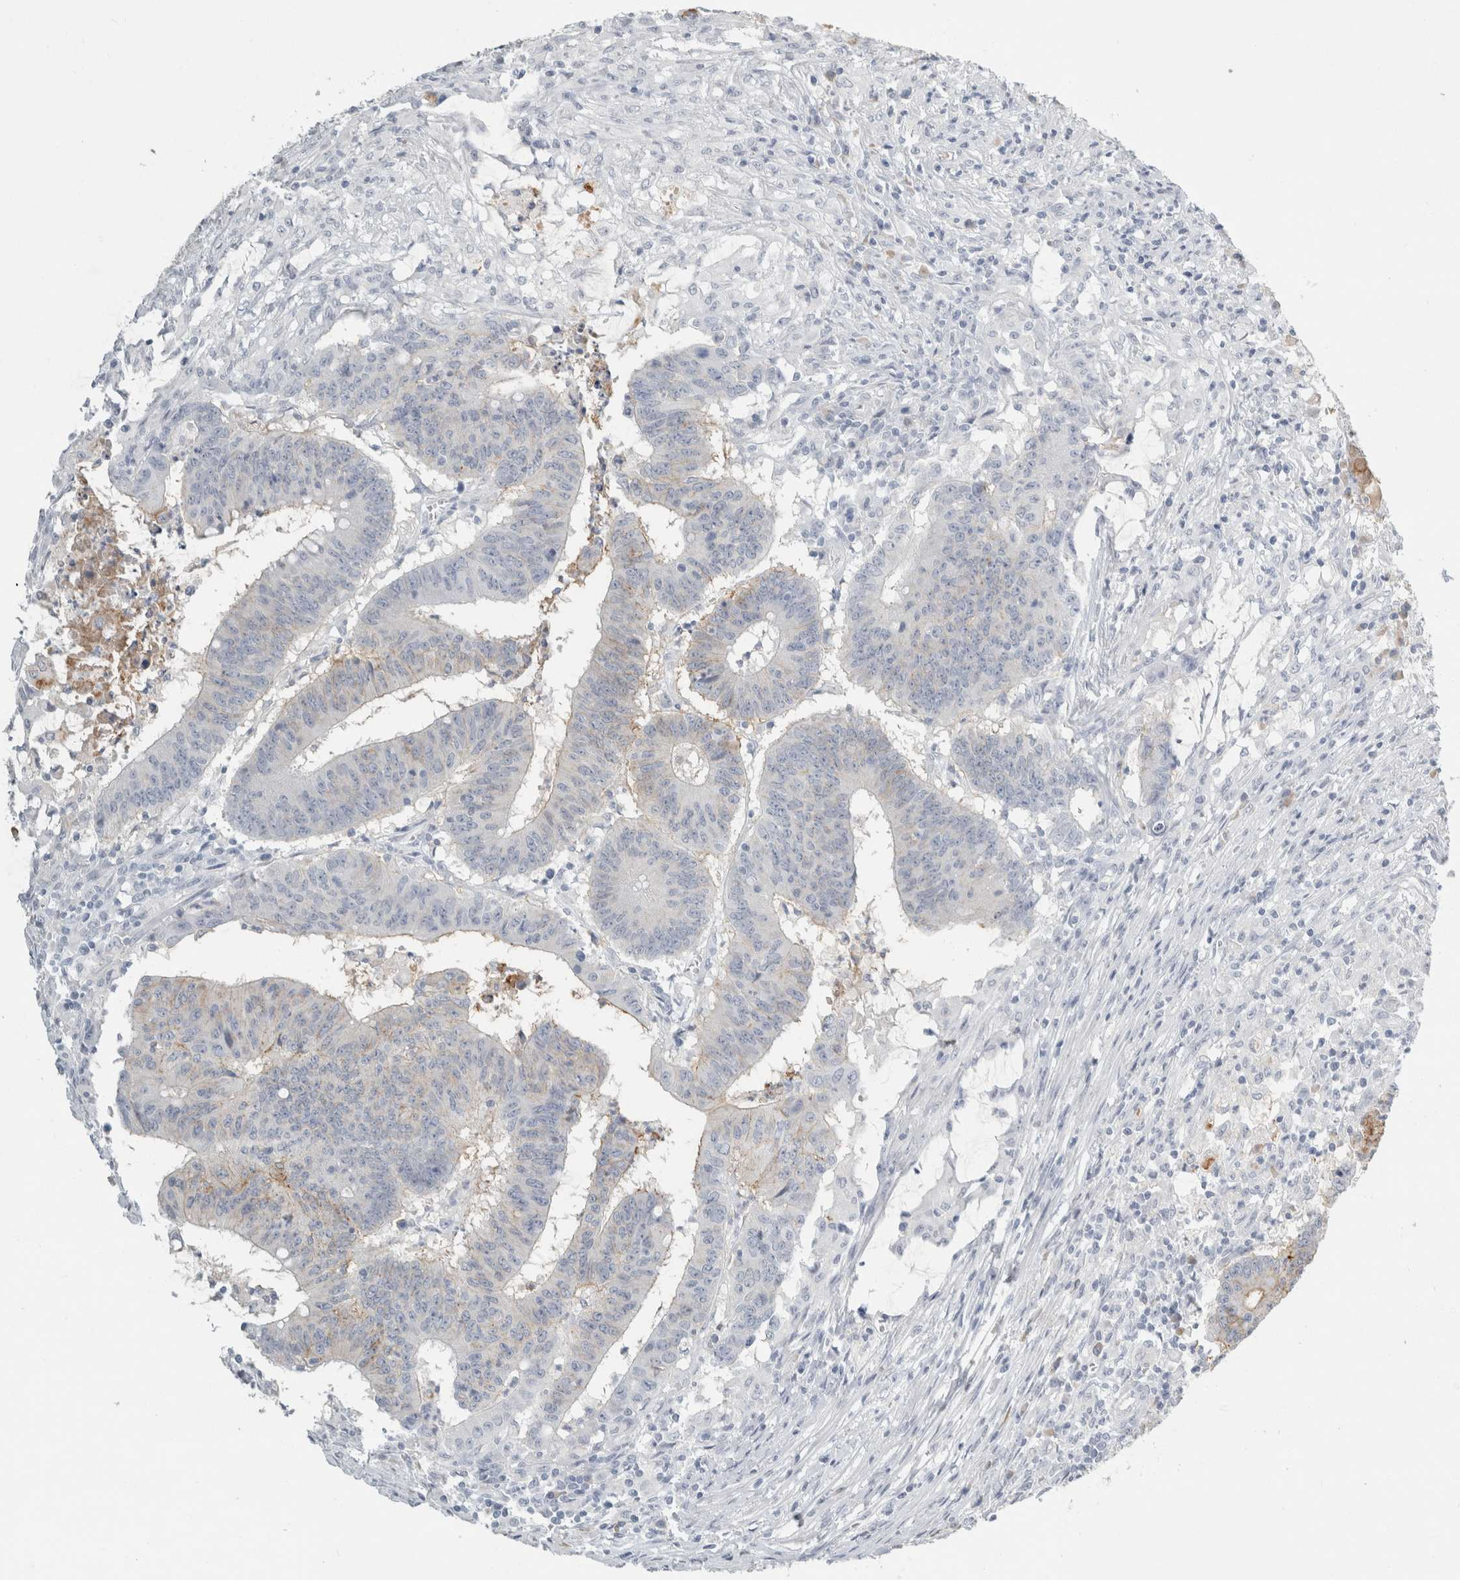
{"staining": {"intensity": "negative", "quantity": "none", "location": "none"}, "tissue": "colorectal cancer", "cell_type": "Tumor cells", "image_type": "cancer", "snomed": [{"axis": "morphology", "description": "Adenocarcinoma, NOS"}, {"axis": "topography", "description": "Colon"}], "caption": "Human adenocarcinoma (colorectal) stained for a protein using immunohistochemistry (IHC) reveals no staining in tumor cells.", "gene": "TSPAN8", "patient": {"sex": "male", "age": 45}}